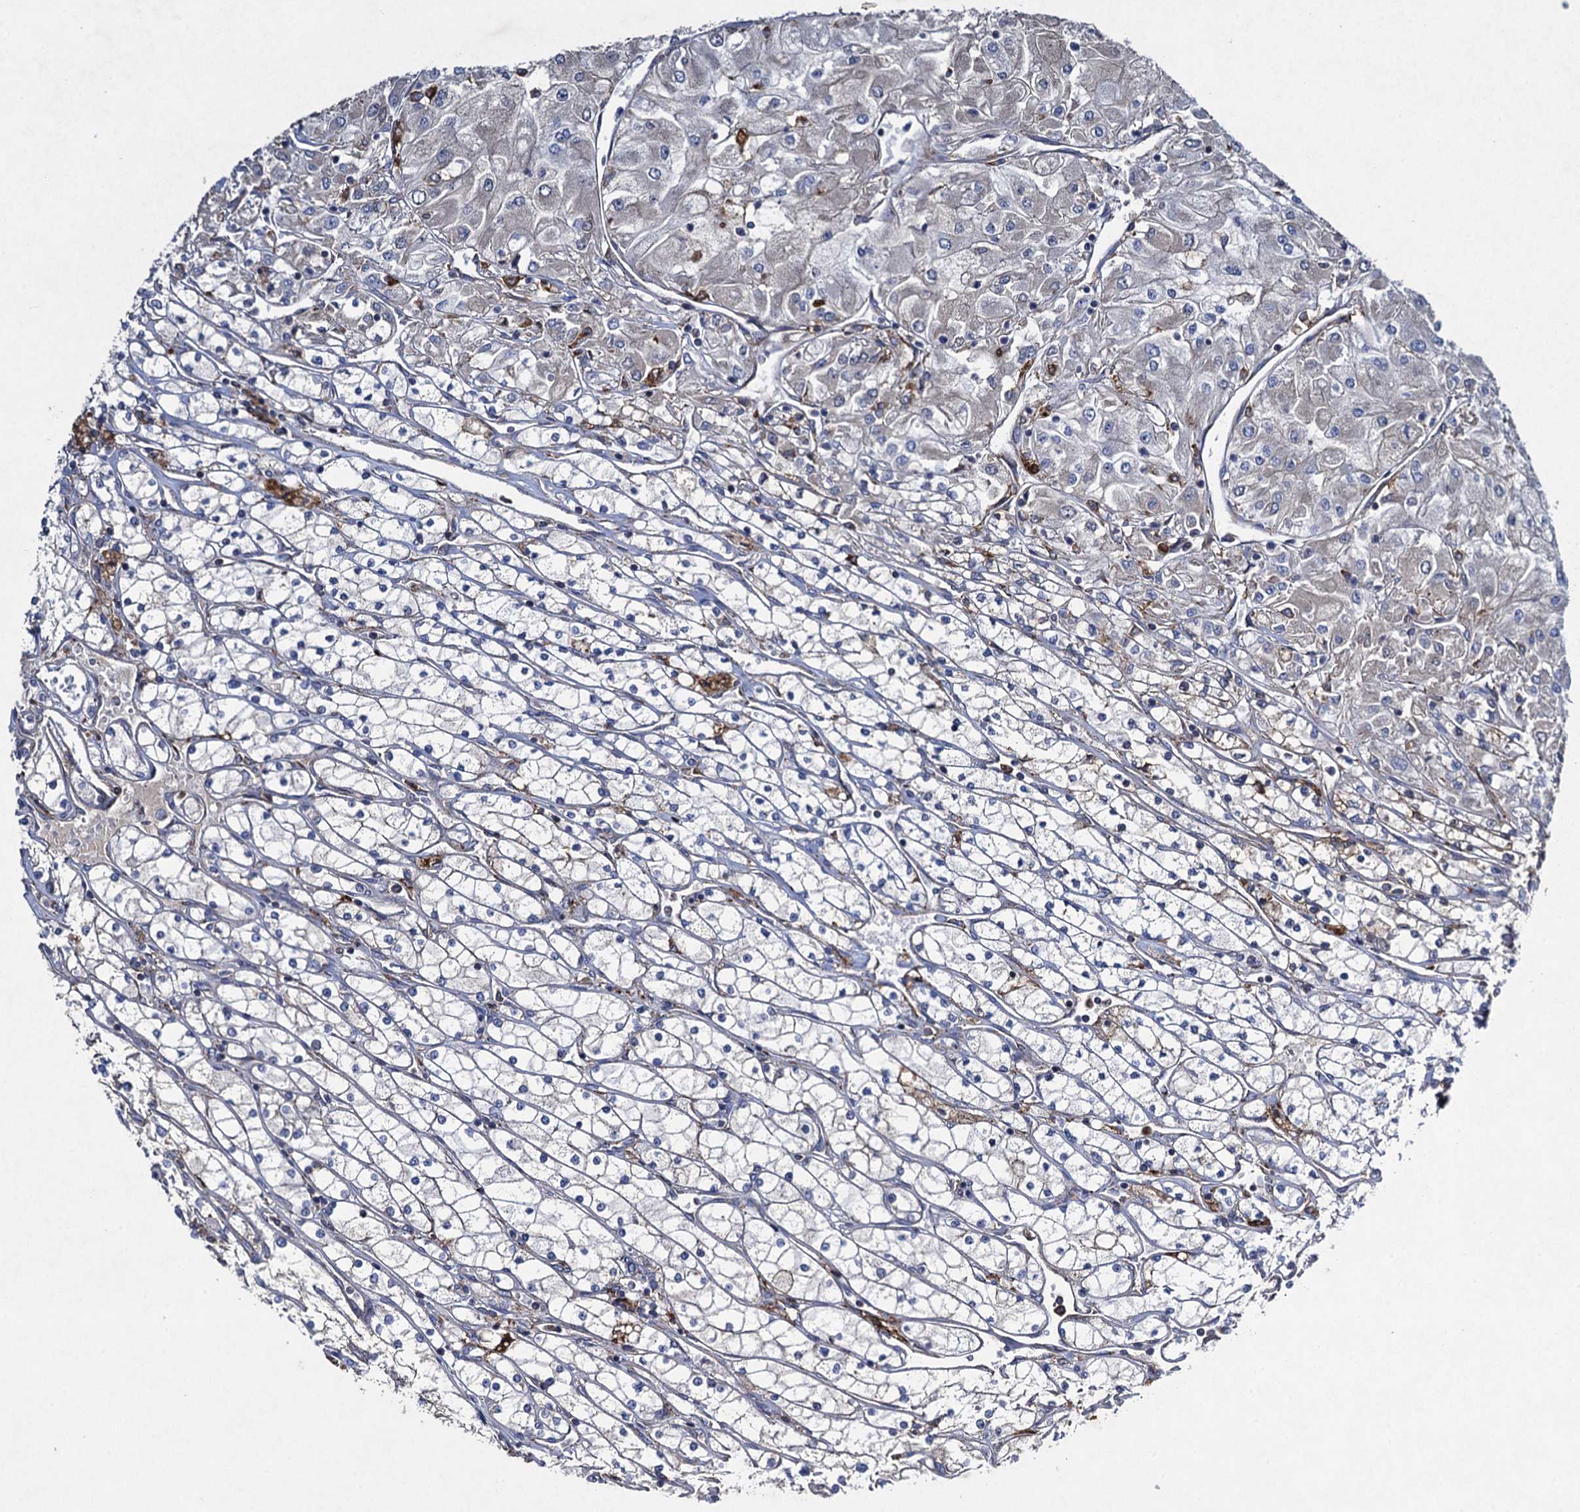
{"staining": {"intensity": "negative", "quantity": "none", "location": "none"}, "tissue": "renal cancer", "cell_type": "Tumor cells", "image_type": "cancer", "snomed": [{"axis": "morphology", "description": "Adenocarcinoma, NOS"}, {"axis": "topography", "description": "Kidney"}], "caption": "Immunohistochemical staining of human renal adenocarcinoma demonstrates no significant expression in tumor cells.", "gene": "TXNDC11", "patient": {"sex": "male", "age": 80}}